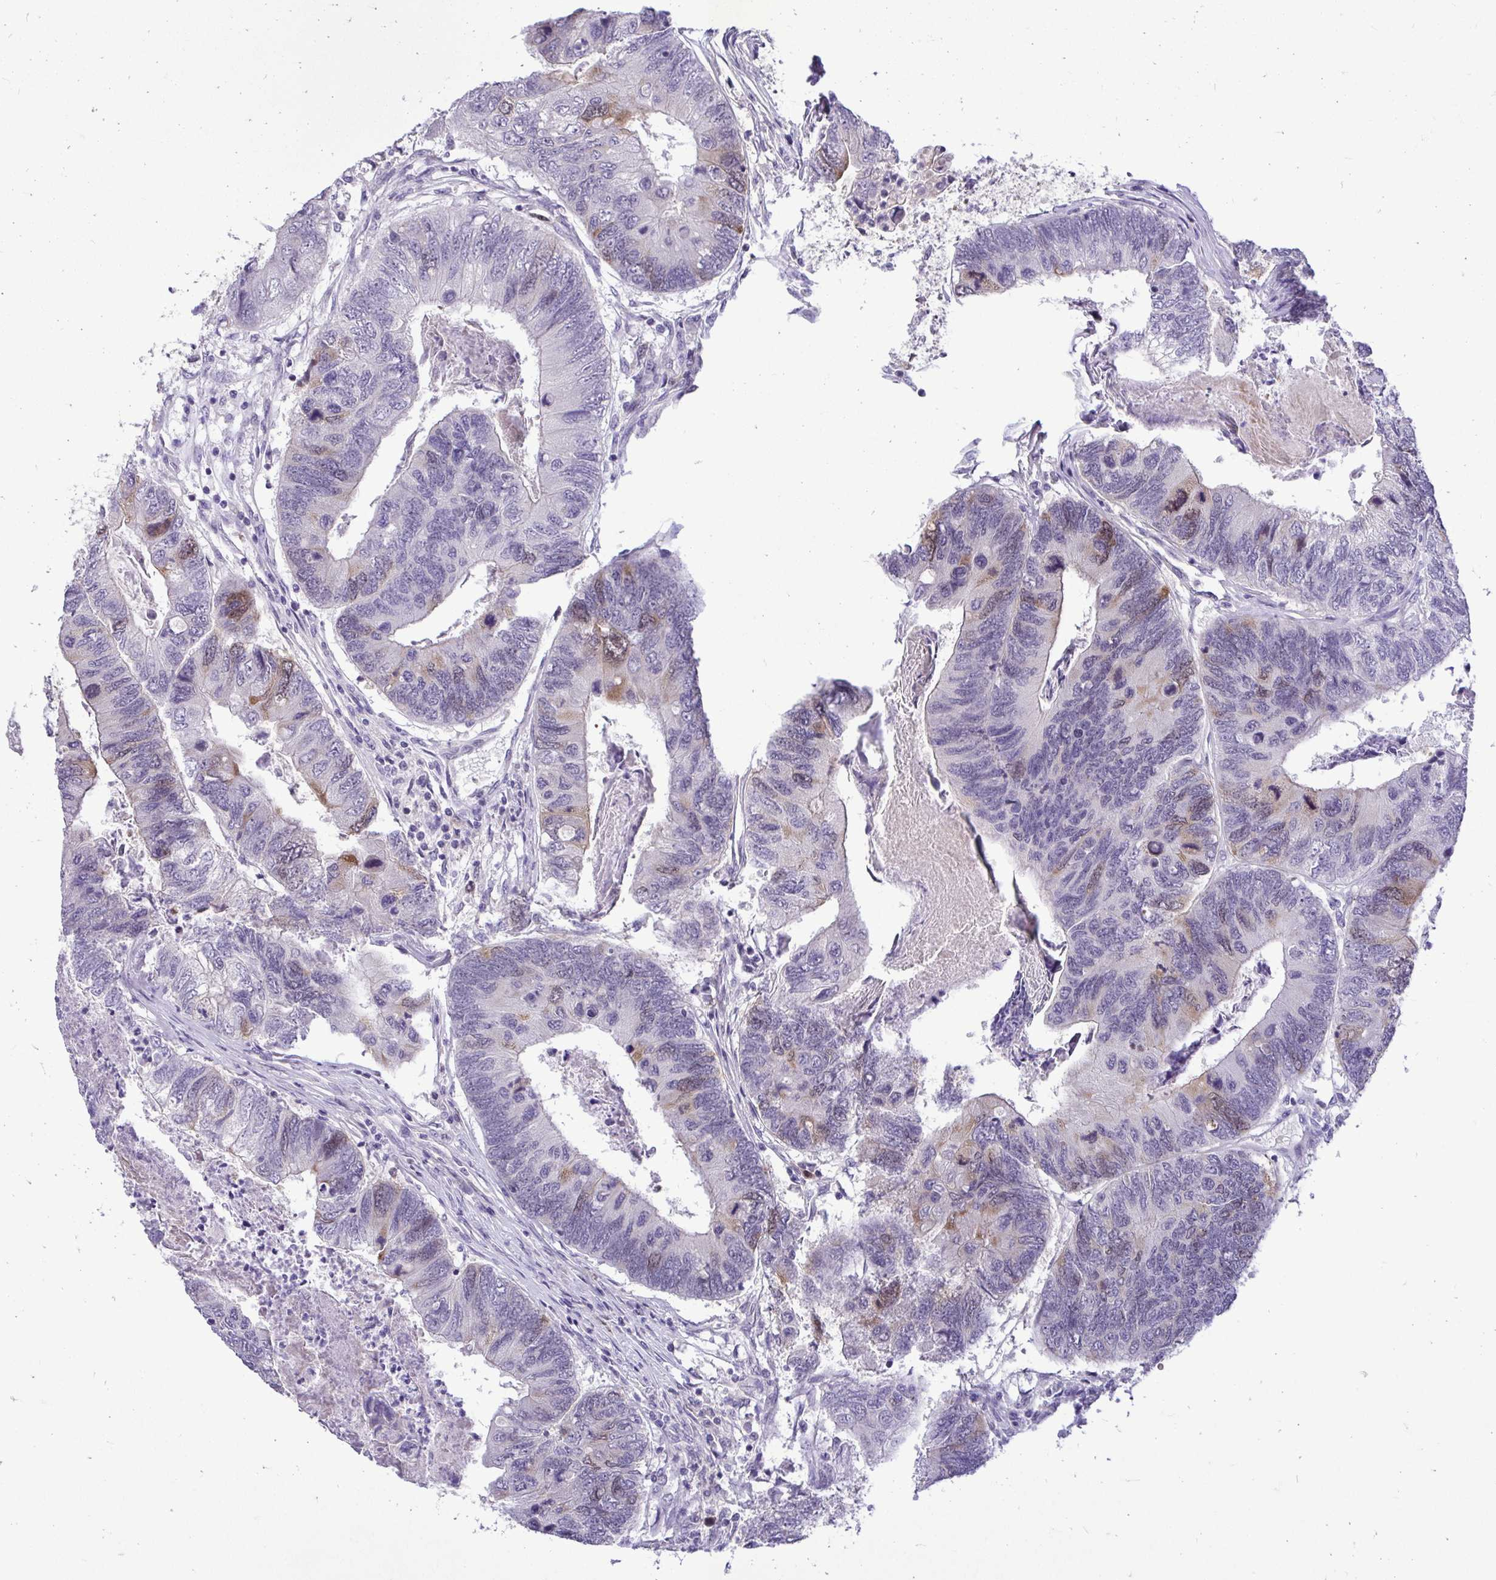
{"staining": {"intensity": "moderate", "quantity": "<25%", "location": "cytoplasmic/membranous,nuclear"}, "tissue": "colorectal cancer", "cell_type": "Tumor cells", "image_type": "cancer", "snomed": [{"axis": "morphology", "description": "Adenocarcinoma, NOS"}, {"axis": "topography", "description": "Colon"}], "caption": "The micrograph displays immunohistochemical staining of adenocarcinoma (colorectal). There is moderate cytoplasmic/membranous and nuclear positivity is seen in about <25% of tumor cells. (IHC, brightfield microscopy, high magnification).", "gene": "CDC20", "patient": {"sex": "female", "age": 67}}